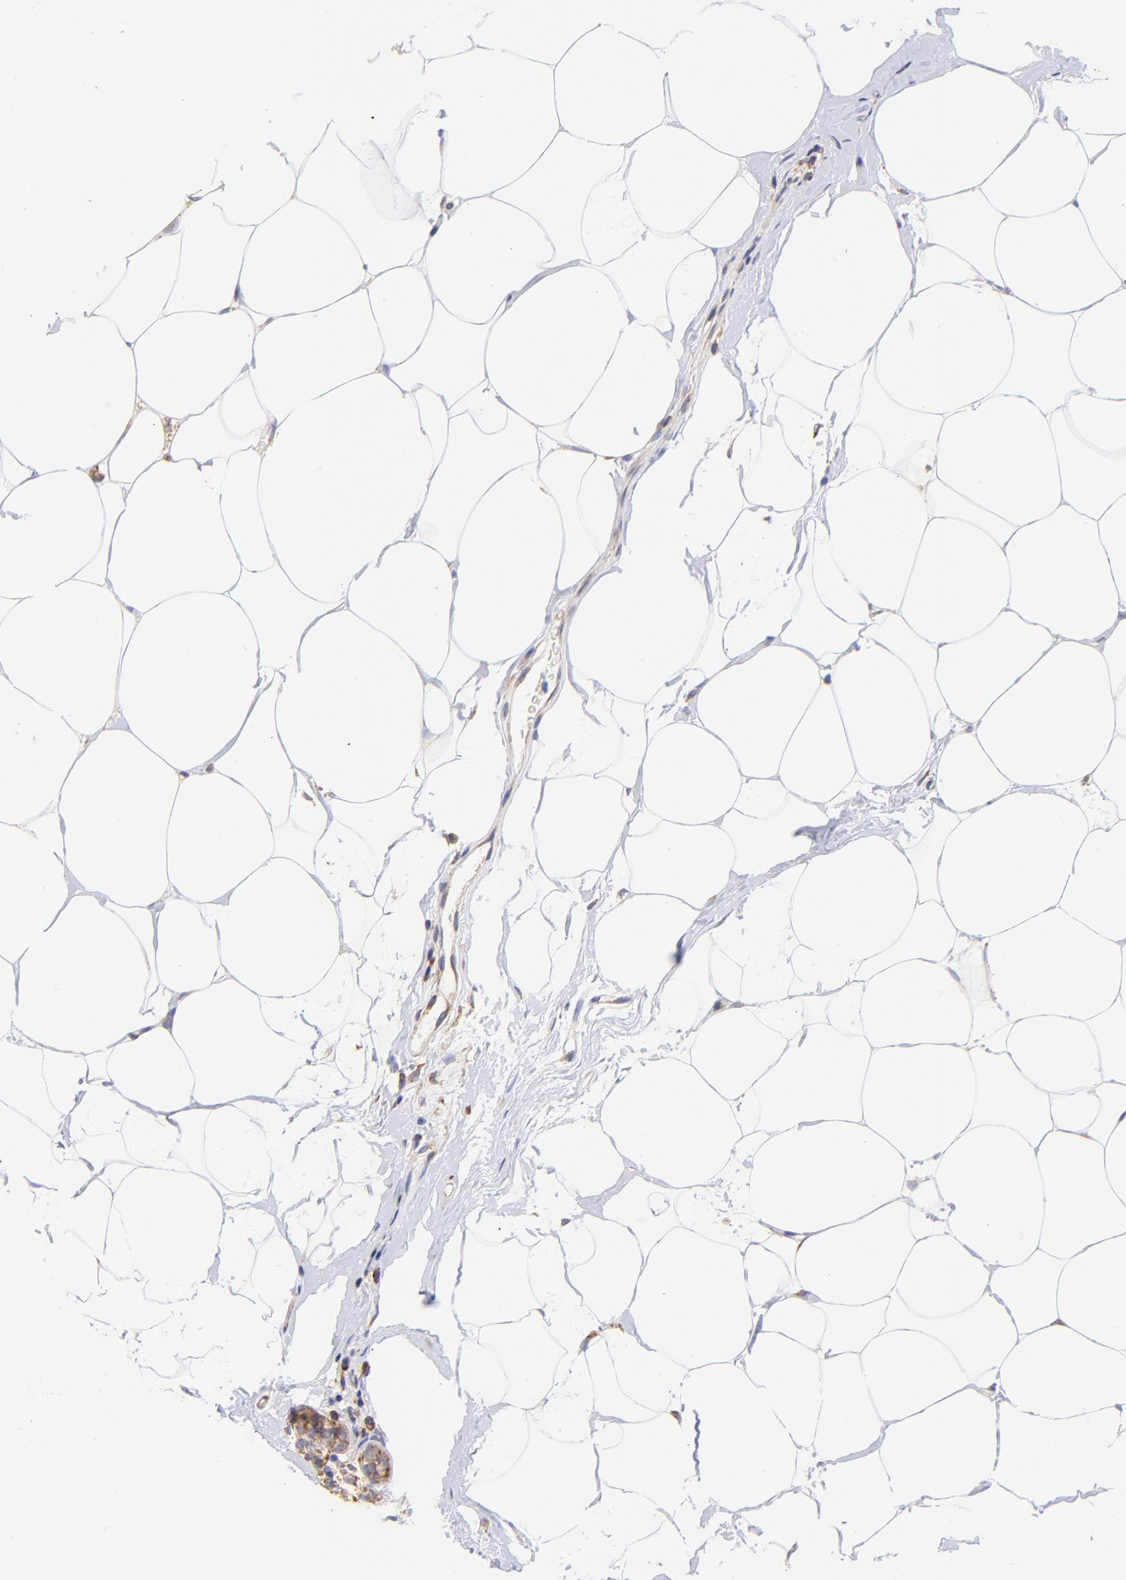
{"staining": {"intensity": "moderate", "quantity": "25%-75%", "location": "cytoplasmic/membranous"}, "tissue": "breast cancer", "cell_type": "Tumor cells", "image_type": "cancer", "snomed": [{"axis": "morphology", "description": "Lobular carcinoma"}, {"axis": "topography", "description": "Breast"}], "caption": "Breast lobular carcinoma stained for a protein exhibits moderate cytoplasmic/membranous positivity in tumor cells.", "gene": "RPL30", "patient": {"sex": "female", "age": 56}}